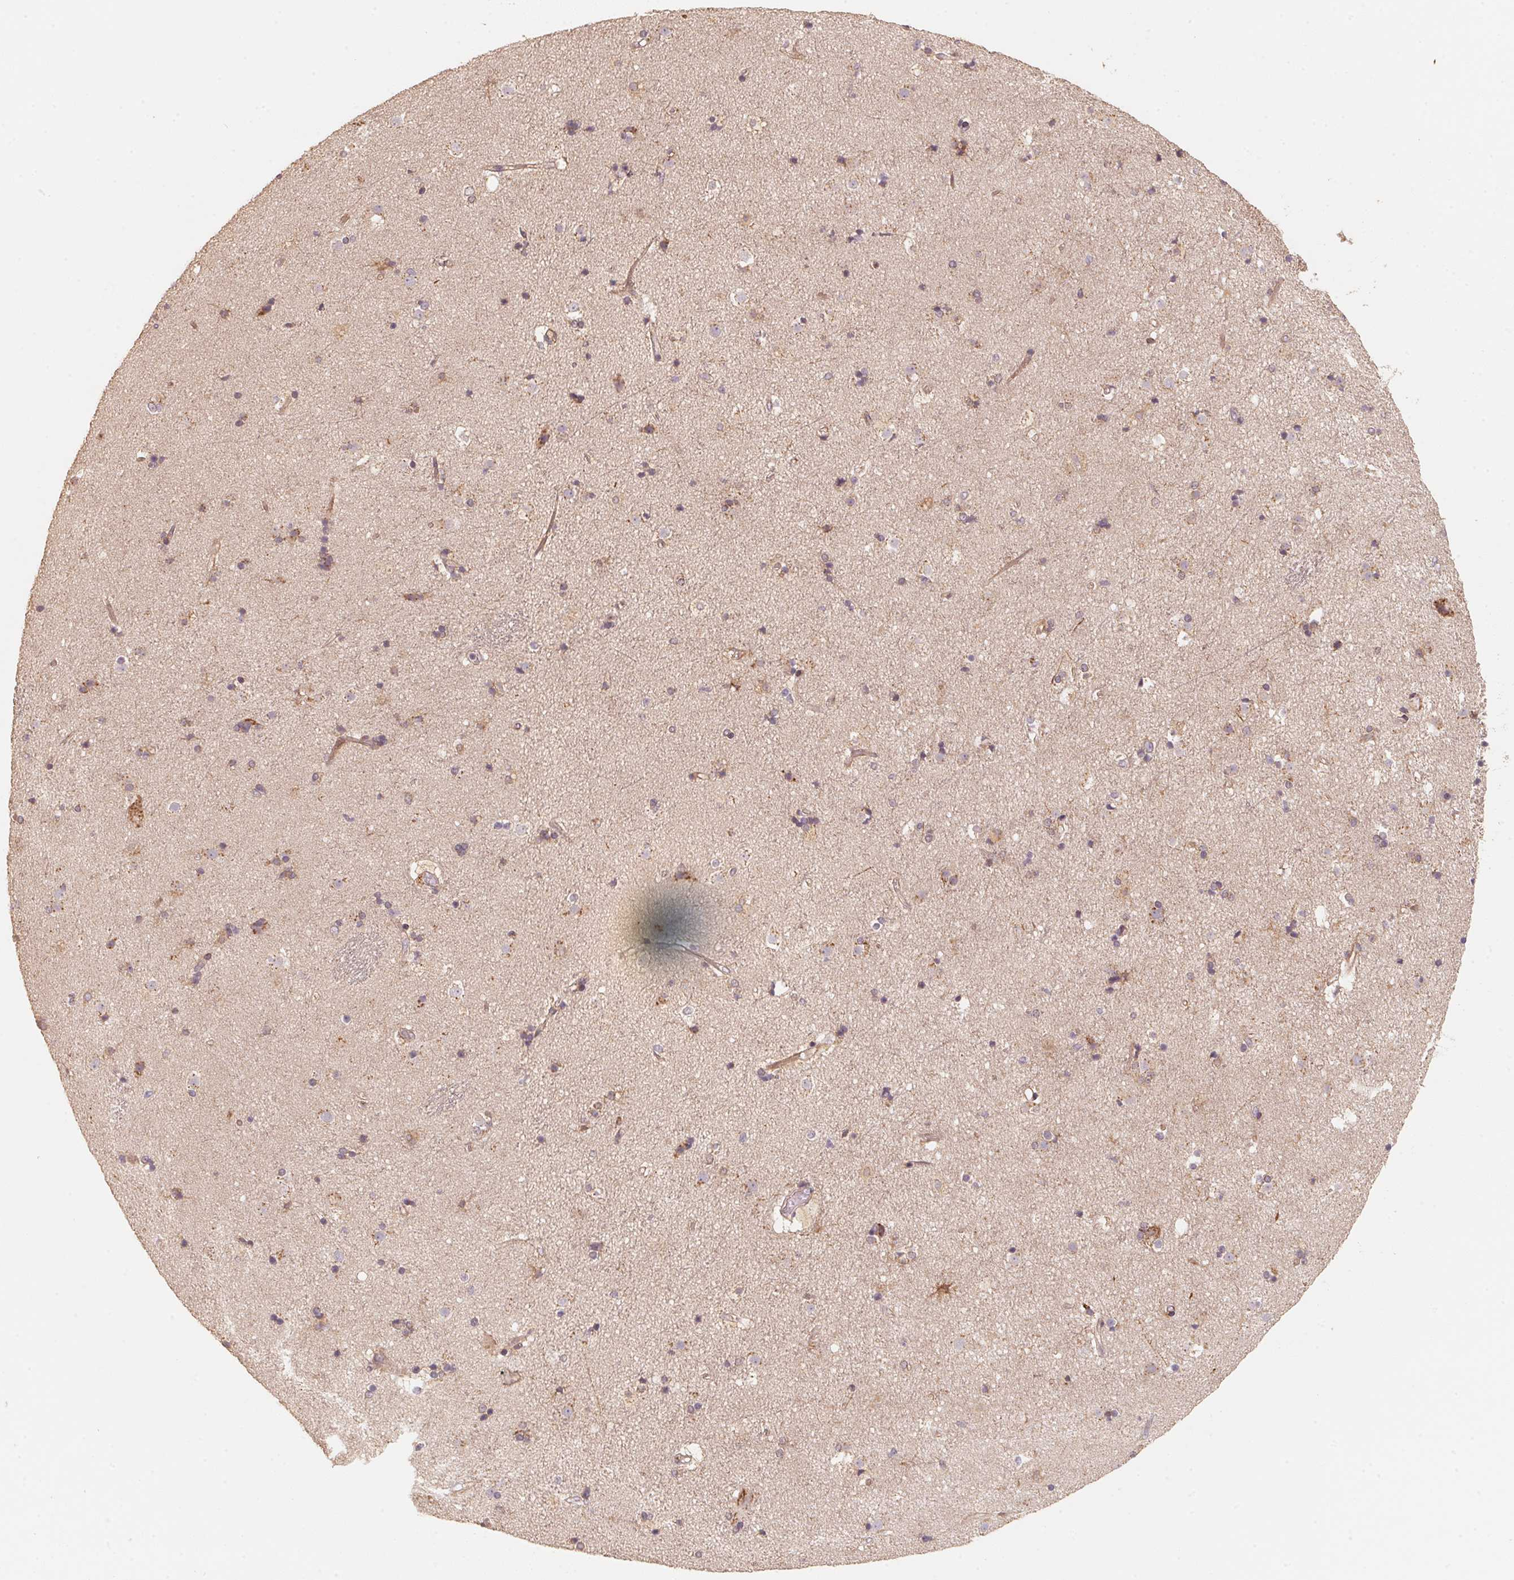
{"staining": {"intensity": "weak", "quantity": "<25%", "location": "cytoplasmic/membranous"}, "tissue": "caudate", "cell_type": "Glial cells", "image_type": "normal", "snomed": [{"axis": "morphology", "description": "Normal tissue, NOS"}, {"axis": "topography", "description": "Lateral ventricle wall"}], "caption": "Immunohistochemistry (IHC) histopathology image of normal caudate: human caudate stained with DAB (3,3'-diaminobenzidine) reveals no significant protein expression in glial cells. (Stains: DAB immunohistochemistry with hematoxylin counter stain, Microscopy: brightfield microscopy at high magnification).", "gene": "TSPAN12", "patient": {"sex": "female", "age": 71}}